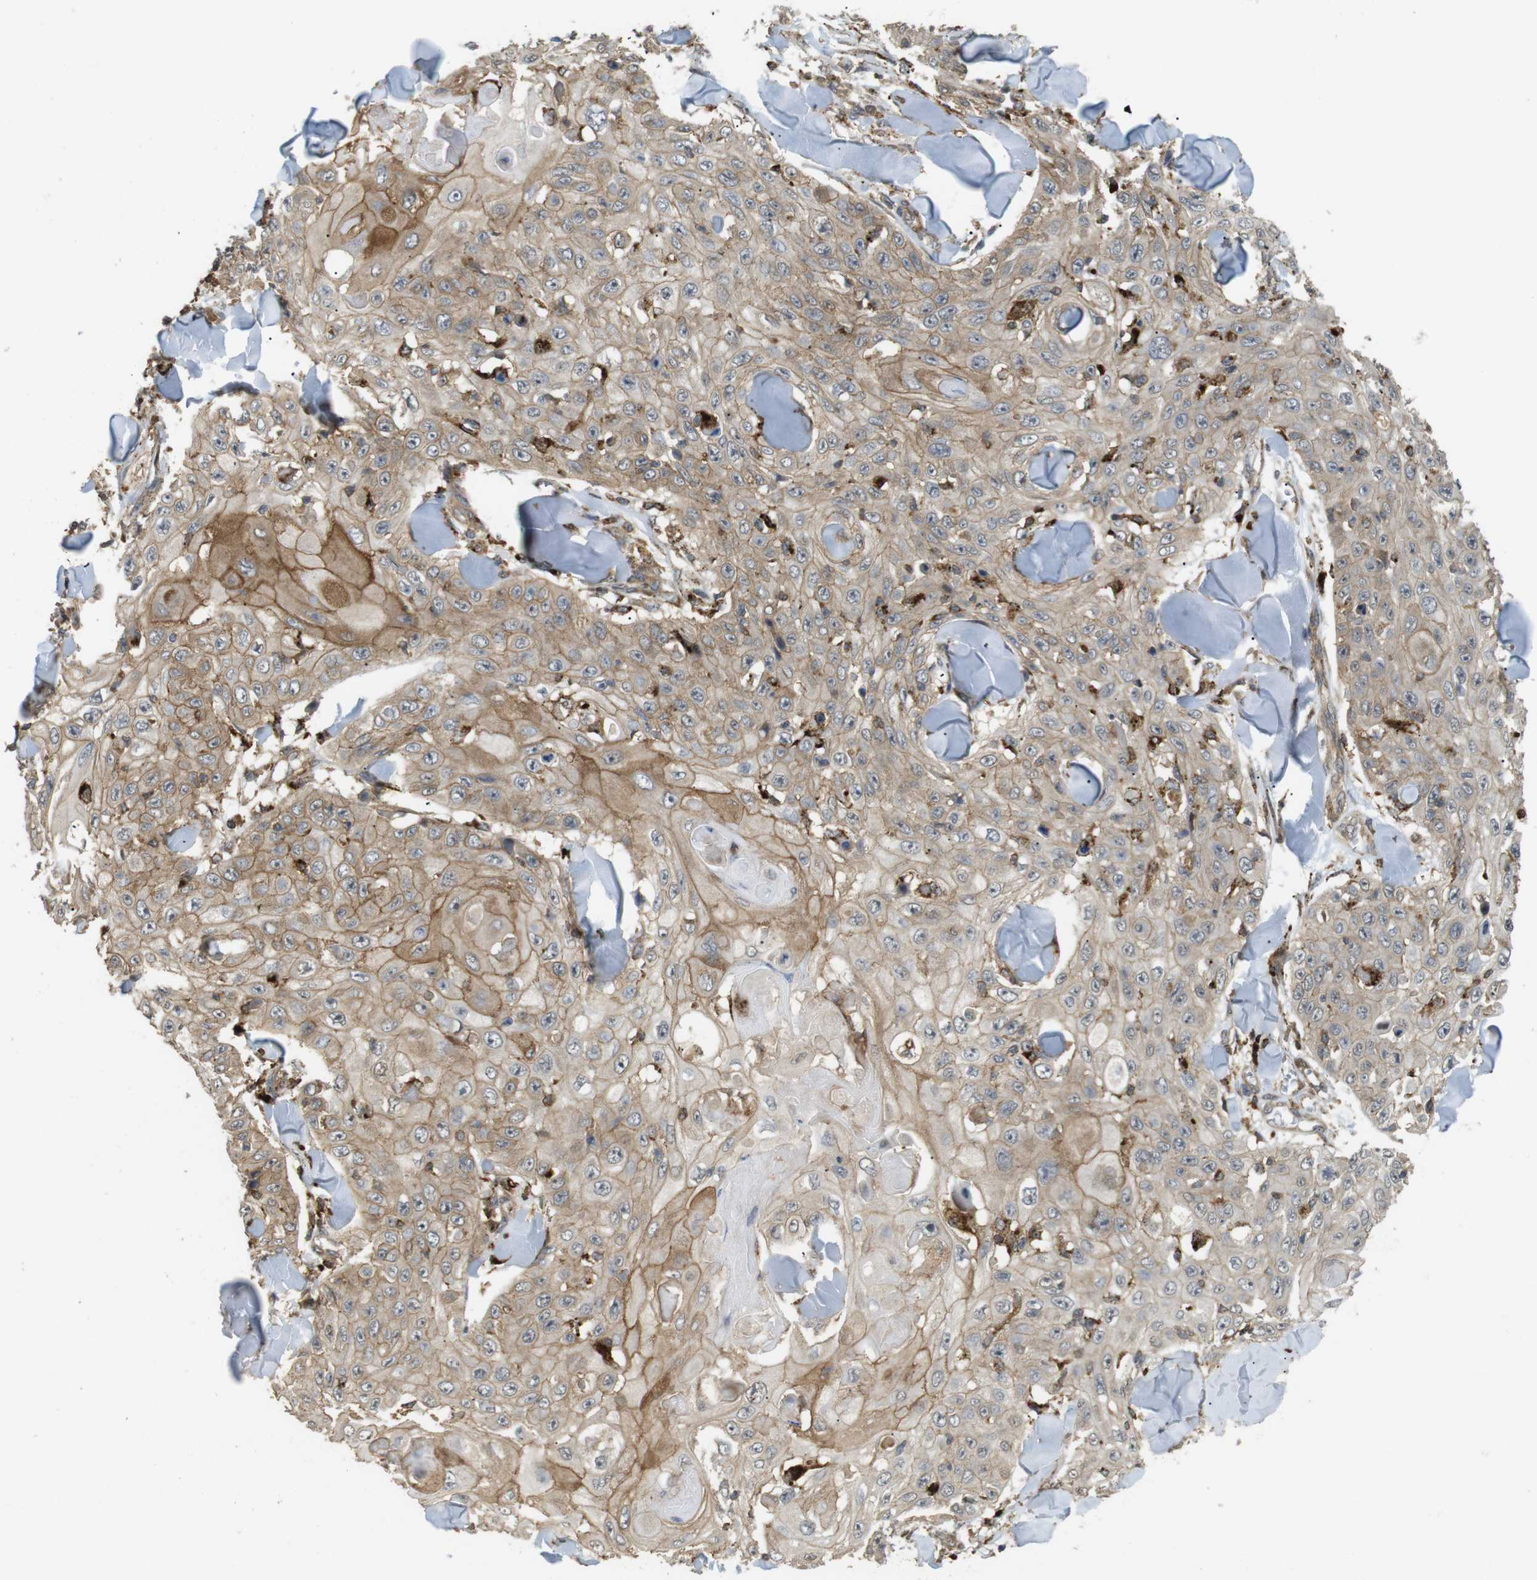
{"staining": {"intensity": "moderate", "quantity": ">75%", "location": "cytoplasmic/membranous"}, "tissue": "skin cancer", "cell_type": "Tumor cells", "image_type": "cancer", "snomed": [{"axis": "morphology", "description": "Squamous cell carcinoma, NOS"}, {"axis": "topography", "description": "Skin"}], "caption": "IHC (DAB) staining of human skin cancer reveals moderate cytoplasmic/membranous protein positivity in about >75% of tumor cells.", "gene": "KSR1", "patient": {"sex": "male", "age": 86}}